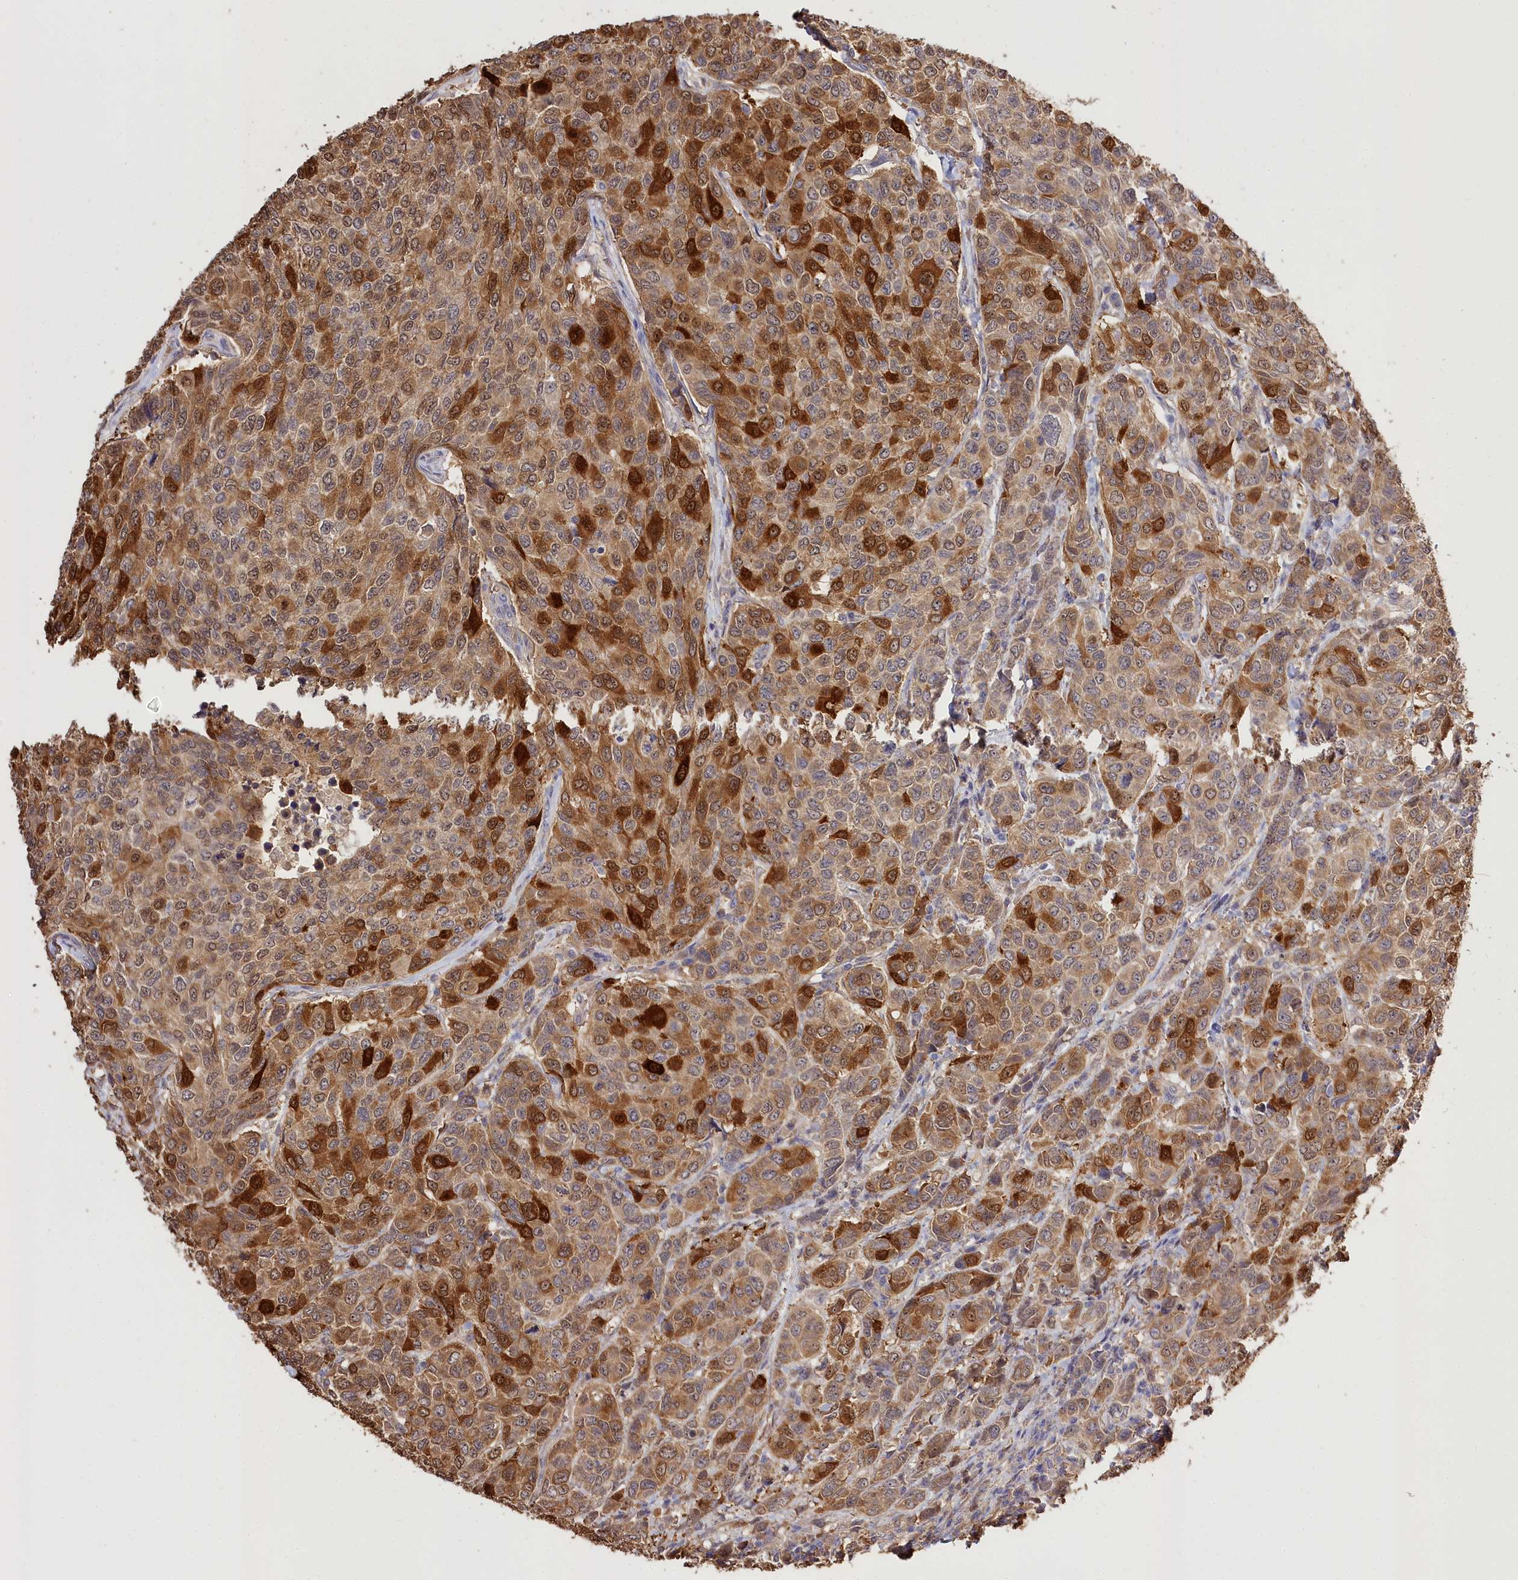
{"staining": {"intensity": "strong", "quantity": ">75%", "location": "cytoplasmic/membranous"}, "tissue": "breast cancer", "cell_type": "Tumor cells", "image_type": "cancer", "snomed": [{"axis": "morphology", "description": "Duct carcinoma"}, {"axis": "topography", "description": "Breast"}], "caption": "A high amount of strong cytoplasmic/membranous staining is appreciated in about >75% of tumor cells in breast cancer tissue. The protein is stained brown, and the nuclei are stained in blue (DAB IHC with brightfield microscopy, high magnification).", "gene": "R3HDM2", "patient": {"sex": "female", "age": 55}}